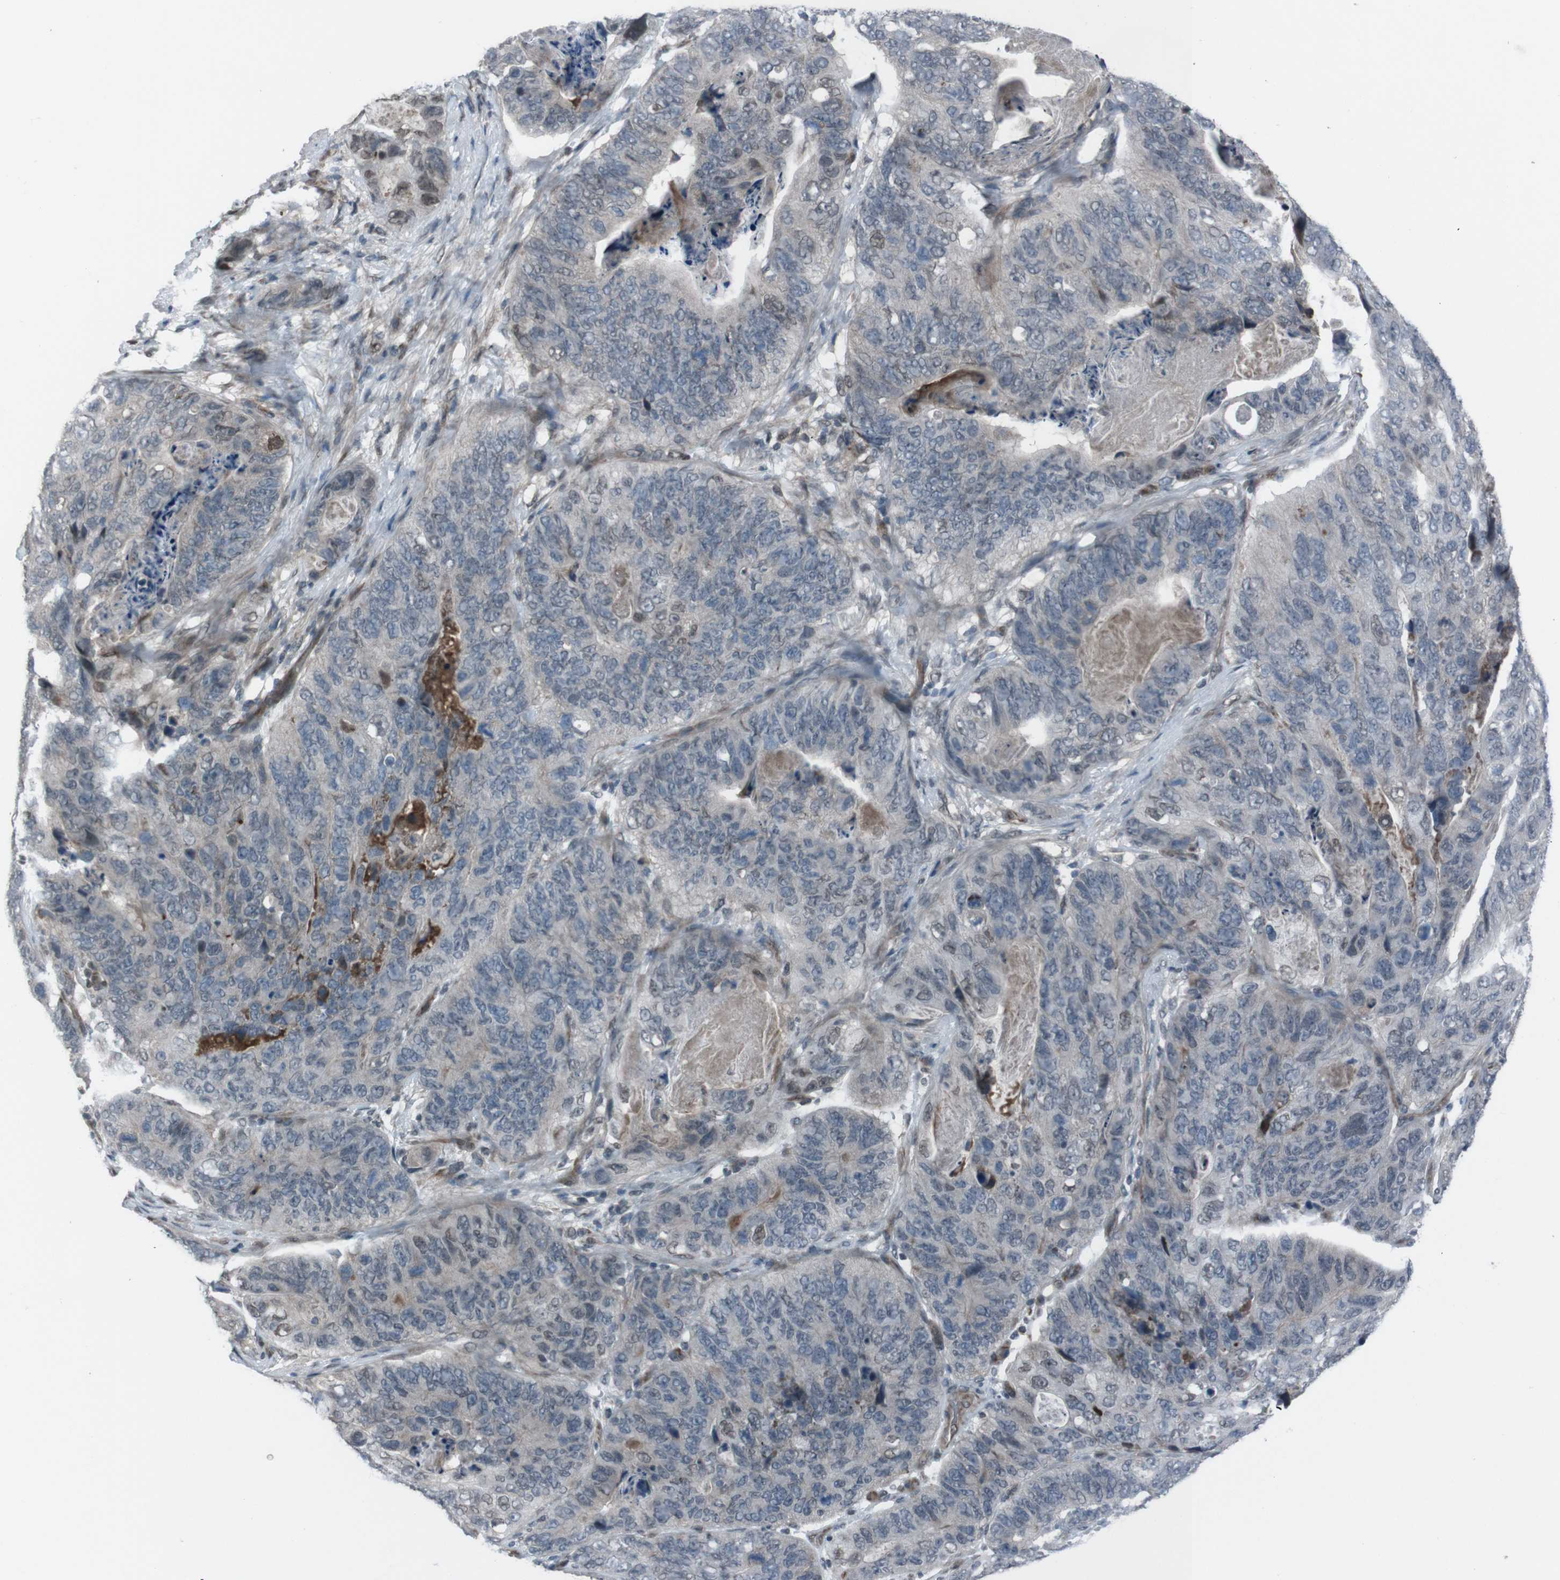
{"staining": {"intensity": "weak", "quantity": "<25%", "location": "nuclear"}, "tissue": "stomach cancer", "cell_type": "Tumor cells", "image_type": "cancer", "snomed": [{"axis": "morphology", "description": "Adenocarcinoma, NOS"}, {"axis": "topography", "description": "Stomach"}], "caption": "This is a micrograph of immunohistochemistry staining of adenocarcinoma (stomach), which shows no staining in tumor cells. The staining was performed using DAB (3,3'-diaminobenzidine) to visualize the protein expression in brown, while the nuclei were stained in blue with hematoxylin (Magnification: 20x).", "gene": "SS18L1", "patient": {"sex": "female", "age": 89}}